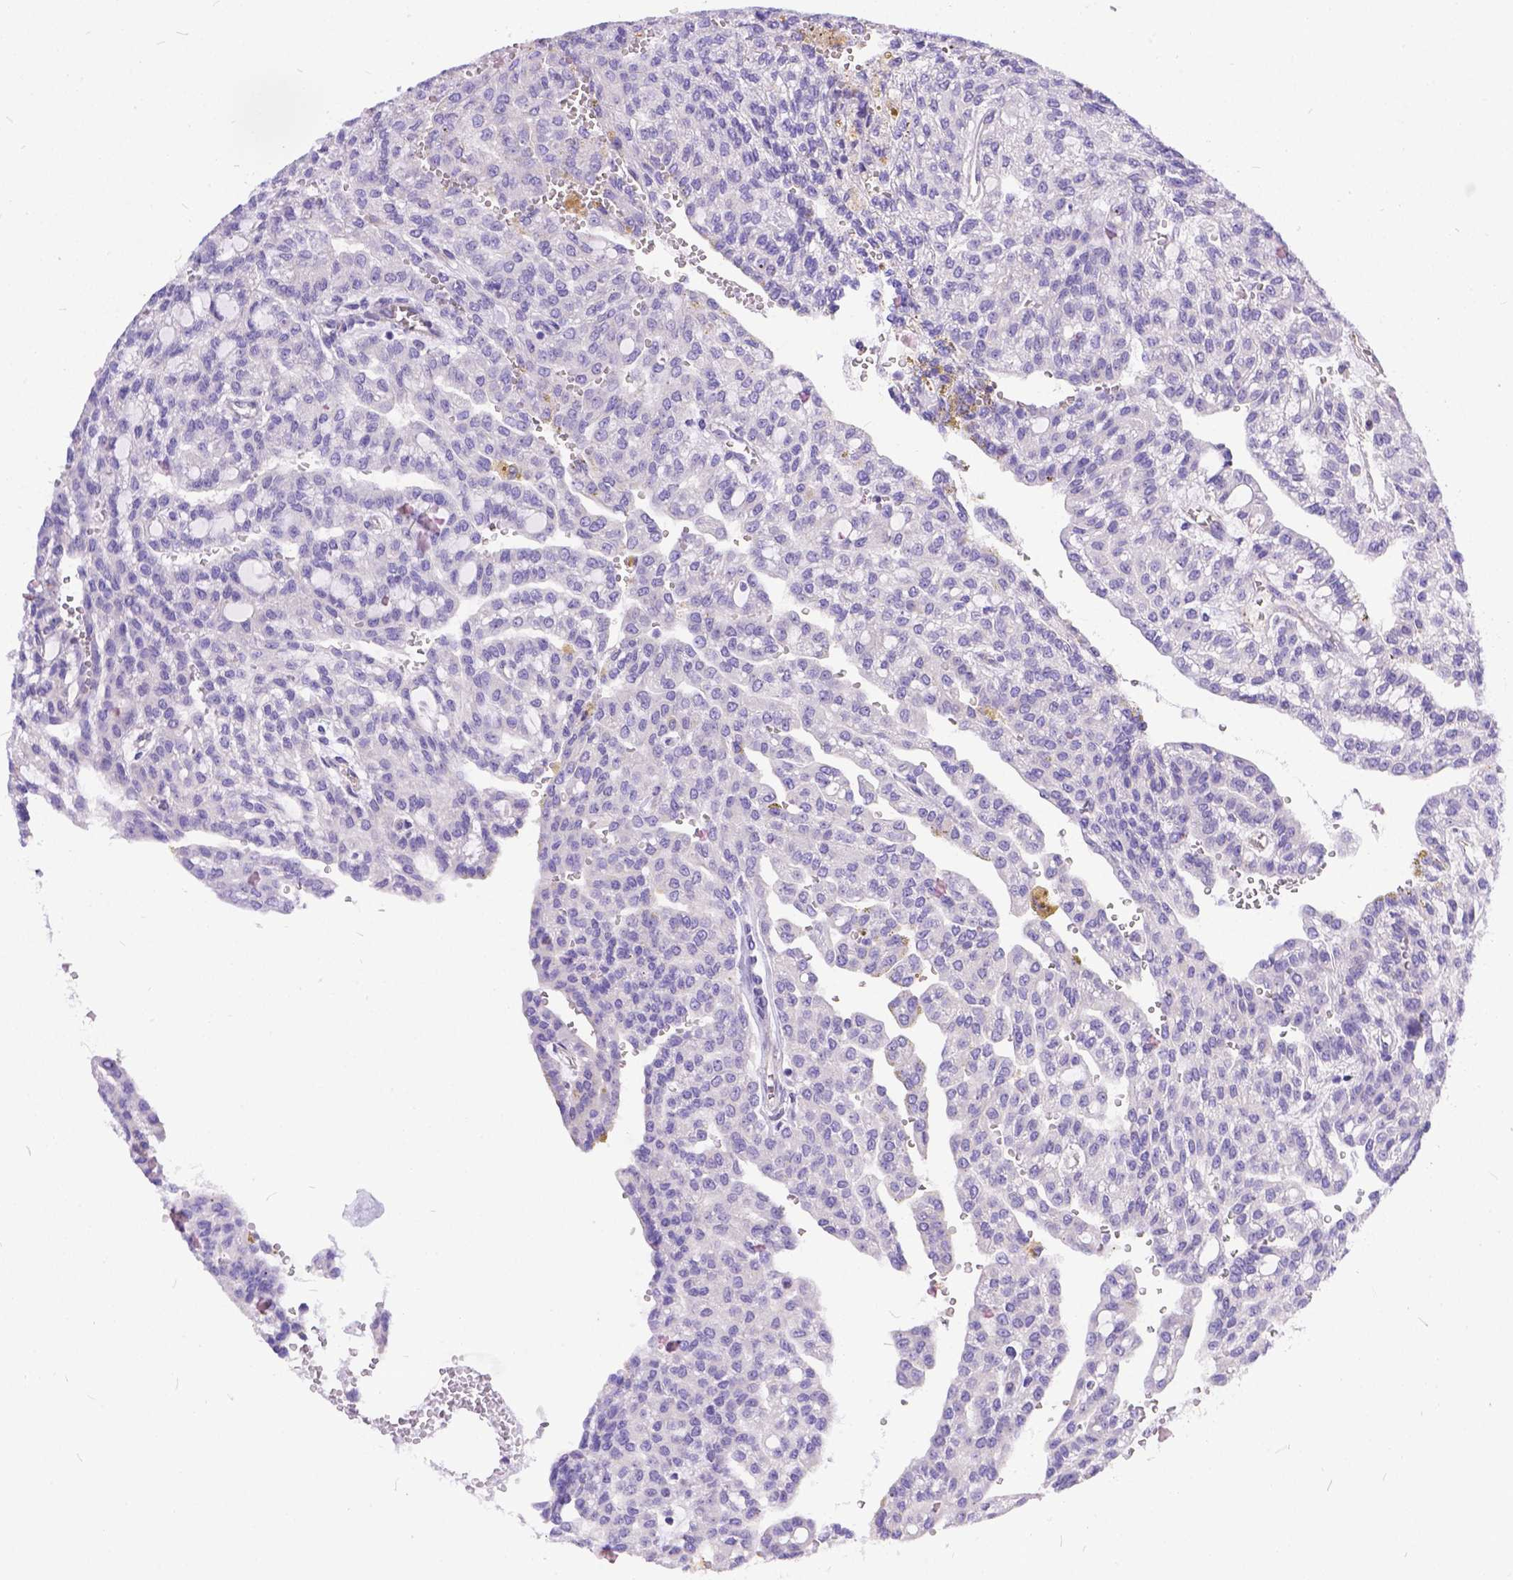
{"staining": {"intensity": "negative", "quantity": "none", "location": "none"}, "tissue": "renal cancer", "cell_type": "Tumor cells", "image_type": "cancer", "snomed": [{"axis": "morphology", "description": "Adenocarcinoma, NOS"}, {"axis": "topography", "description": "Kidney"}], "caption": "DAB (3,3'-diaminobenzidine) immunohistochemical staining of renal cancer demonstrates no significant expression in tumor cells.", "gene": "DLEC1", "patient": {"sex": "male", "age": 63}}